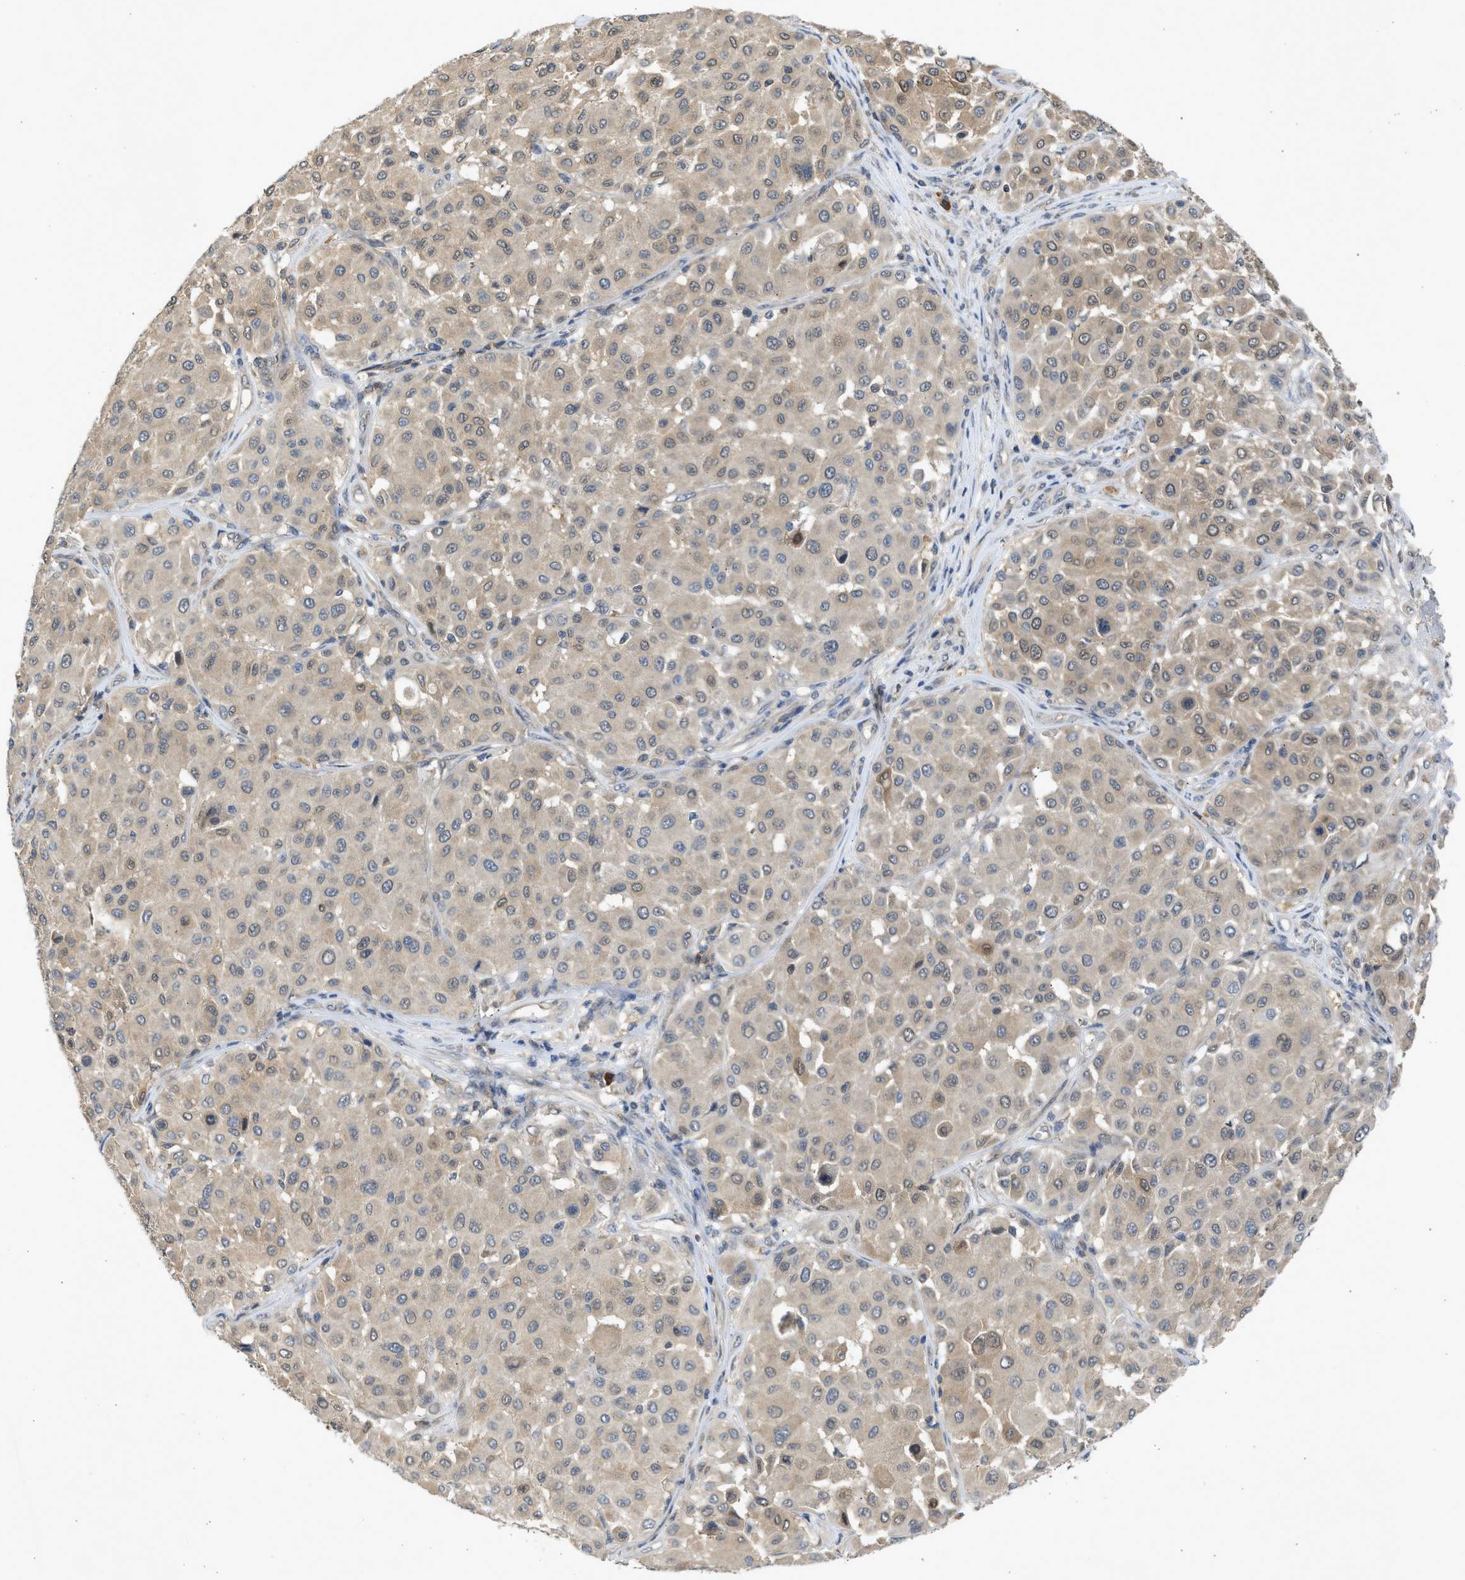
{"staining": {"intensity": "weak", "quantity": ">75%", "location": "cytoplasmic/membranous"}, "tissue": "melanoma", "cell_type": "Tumor cells", "image_type": "cancer", "snomed": [{"axis": "morphology", "description": "Malignant melanoma, Metastatic site"}, {"axis": "topography", "description": "Soft tissue"}], "caption": "A brown stain highlights weak cytoplasmic/membranous staining of a protein in melanoma tumor cells. The protein is stained brown, and the nuclei are stained in blue (DAB (3,3'-diaminobenzidine) IHC with brightfield microscopy, high magnification).", "gene": "MAPK7", "patient": {"sex": "male", "age": 41}}